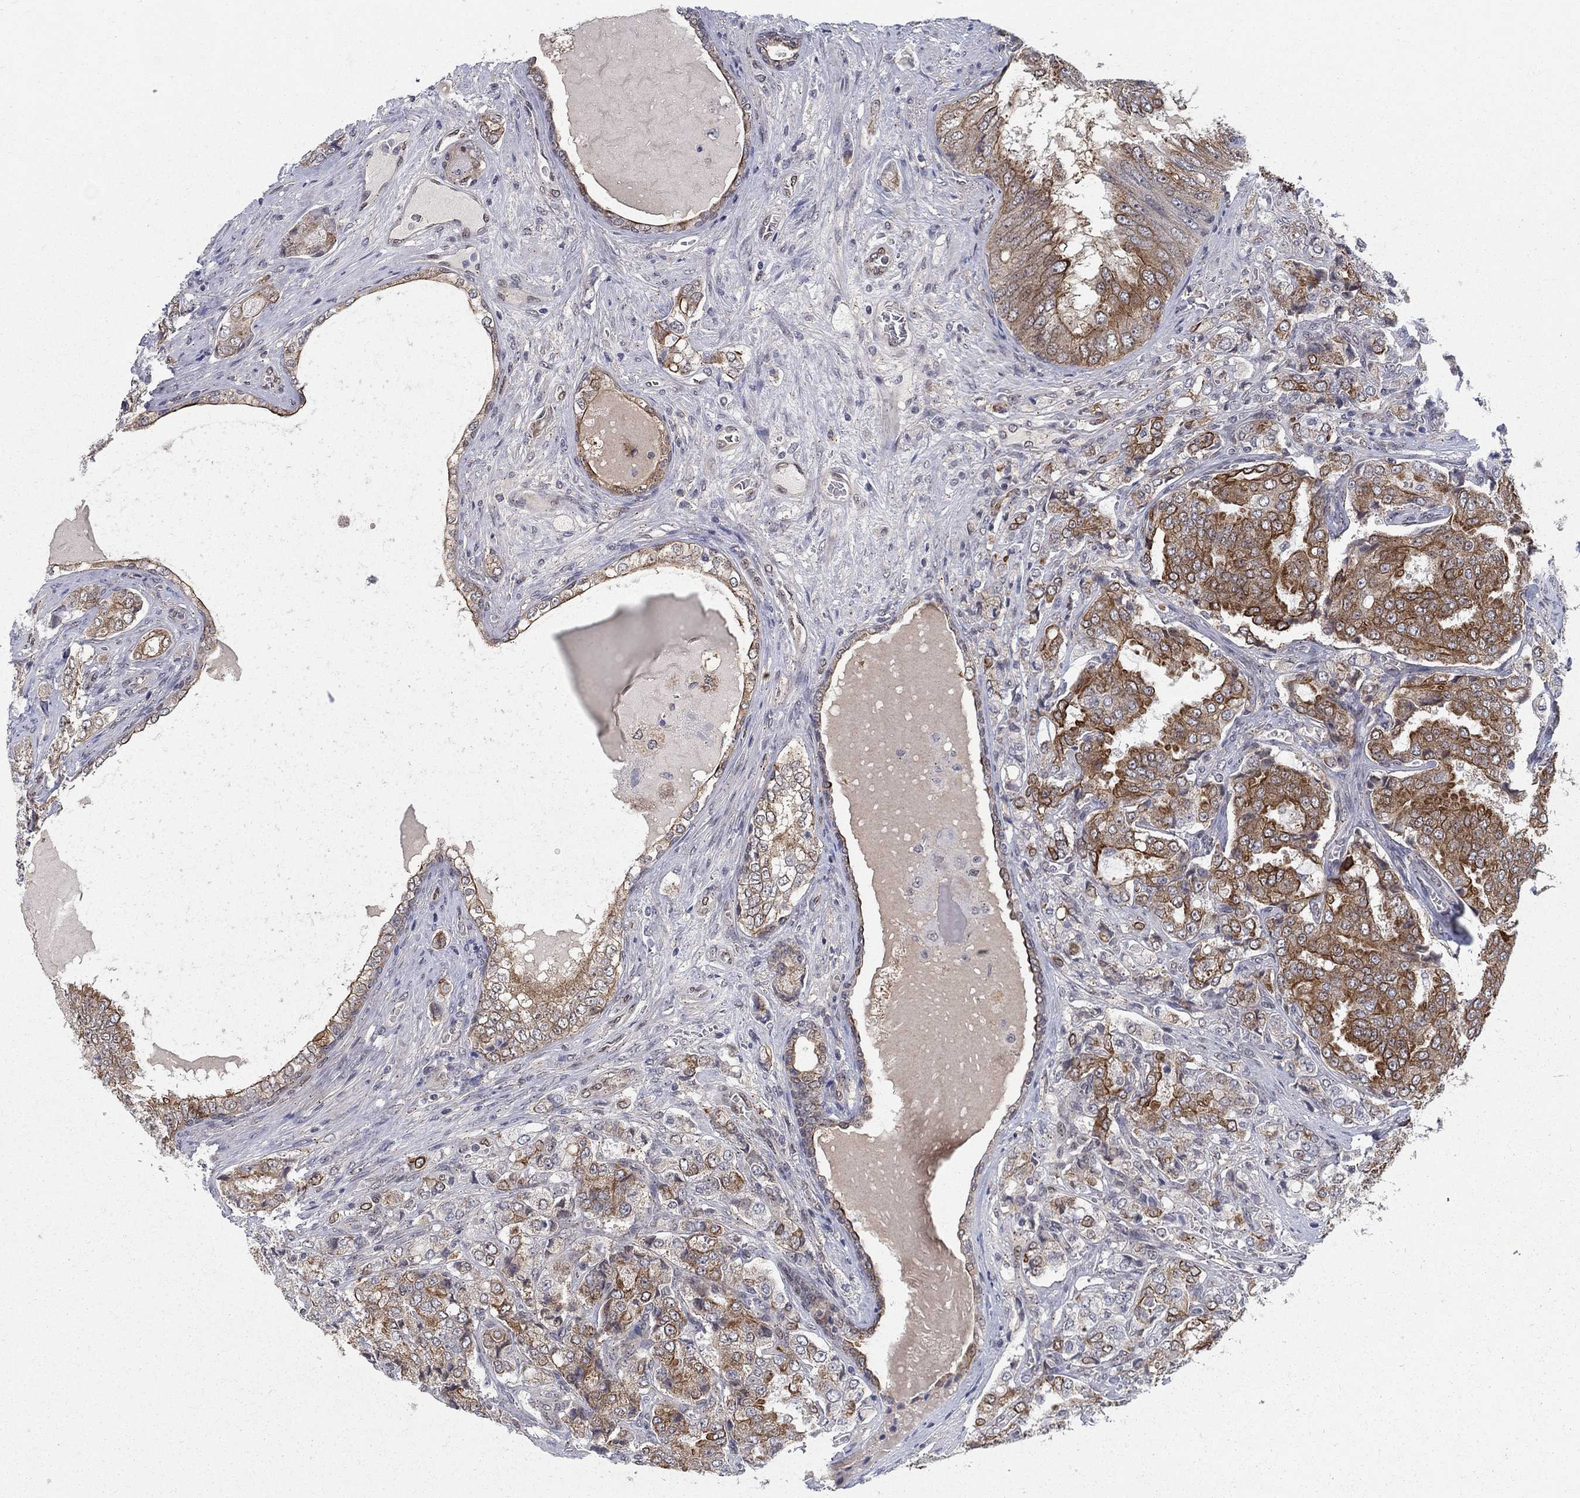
{"staining": {"intensity": "strong", "quantity": "25%-75%", "location": "cytoplasmic/membranous,nuclear"}, "tissue": "prostate cancer", "cell_type": "Tumor cells", "image_type": "cancer", "snomed": [{"axis": "morphology", "description": "Adenocarcinoma, NOS"}, {"axis": "topography", "description": "Prostate"}], "caption": "Prostate cancer stained for a protein demonstrates strong cytoplasmic/membranous and nuclear positivity in tumor cells. The staining was performed using DAB (3,3'-diaminobenzidine), with brown indicating positive protein expression. Nuclei are stained blue with hematoxylin.", "gene": "SH3RF1", "patient": {"sex": "male", "age": 65}}